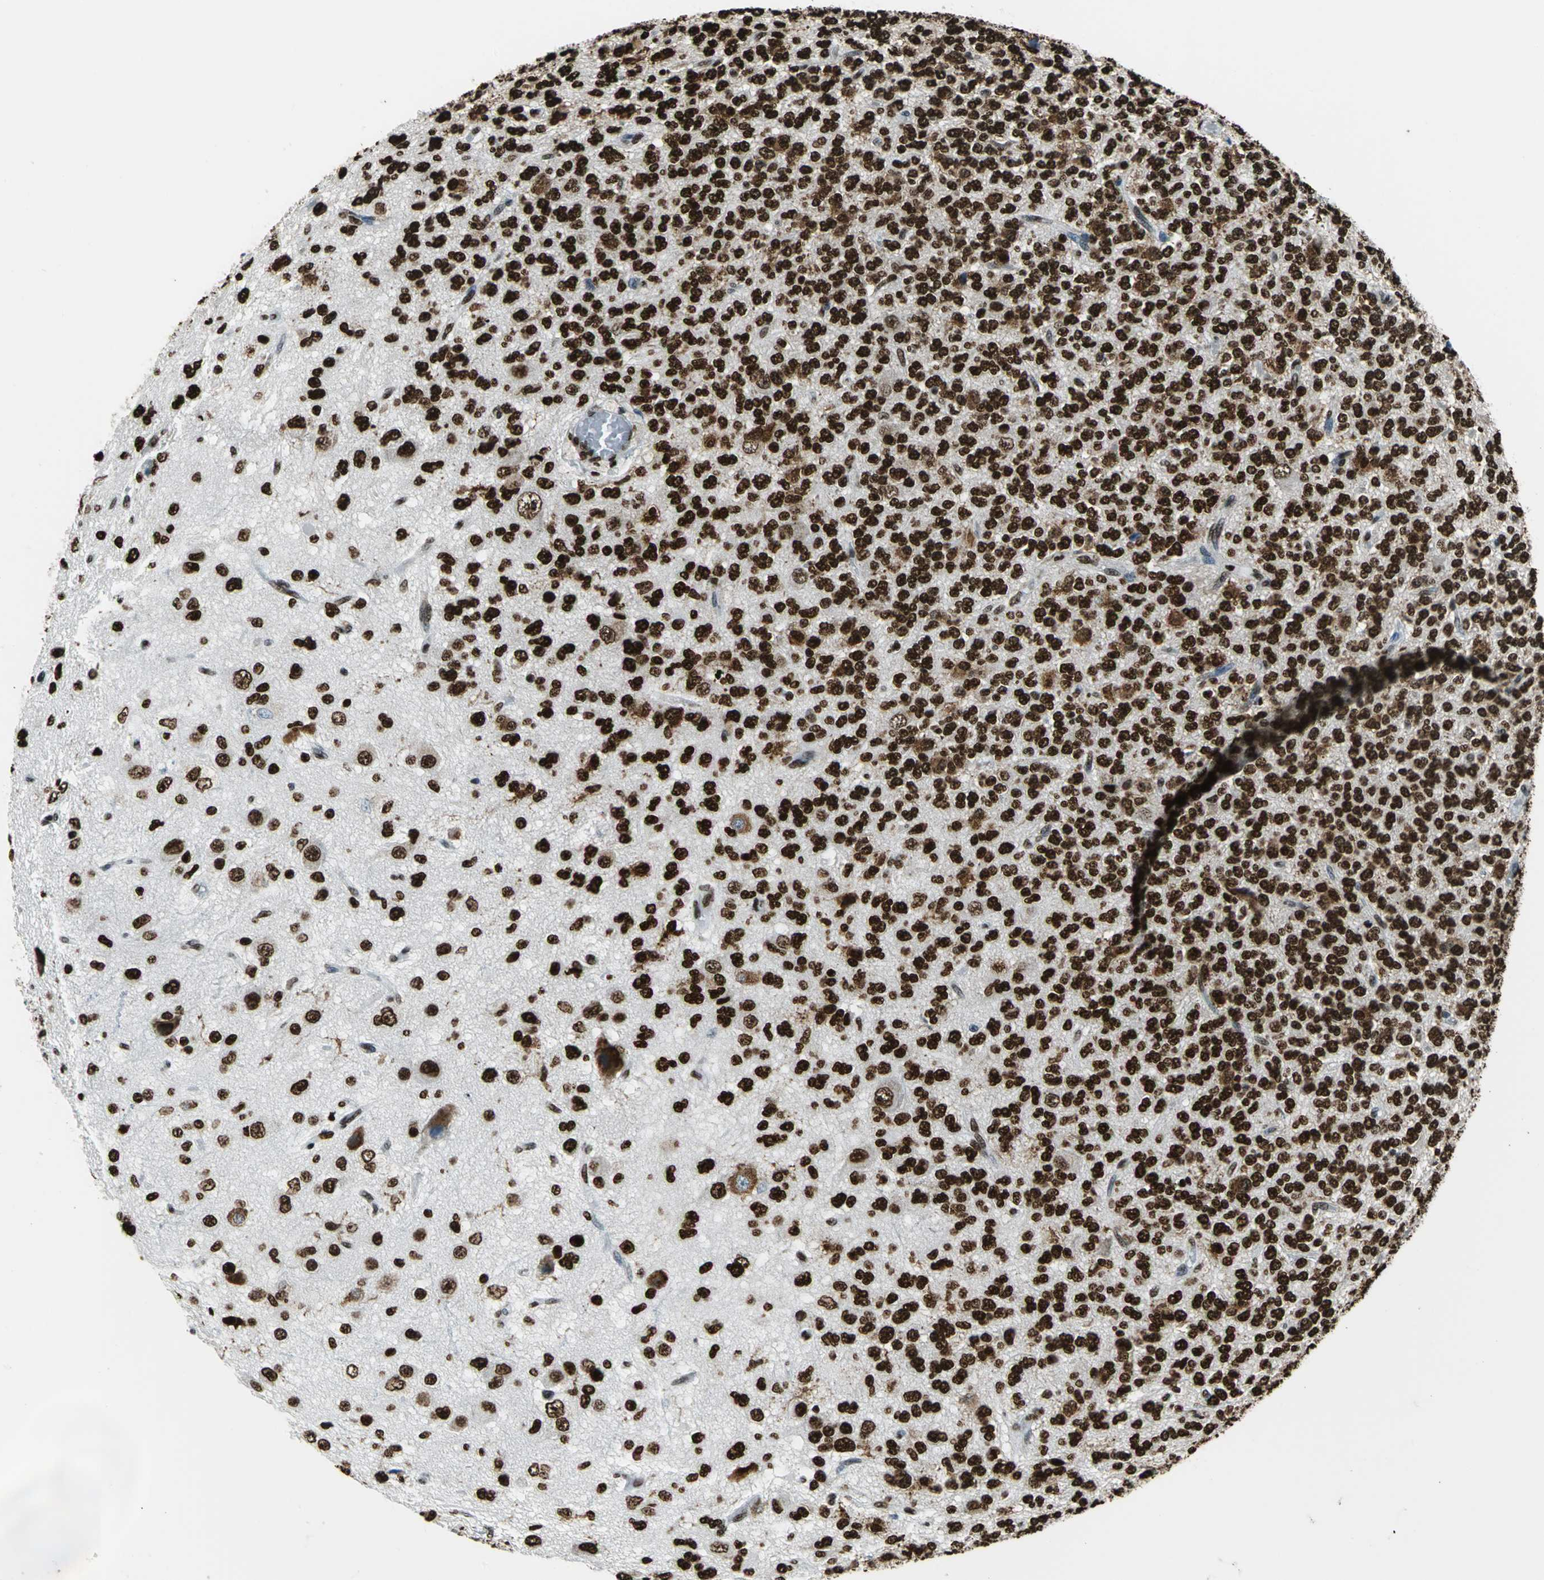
{"staining": {"intensity": "strong", "quantity": ">75%", "location": "nuclear"}, "tissue": "glioma", "cell_type": "Tumor cells", "image_type": "cancer", "snomed": [{"axis": "morphology", "description": "Glioma, malignant, High grade"}, {"axis": "topography", "description": "pancreas cauda"}], "caption": "This histopathology image reveals malignant glioma (high-grade) stained with IHC to label a protein in brown. The nuclear of tumor cells show strong positivity for the protein. Nuclei are counter-stained blue.", "gene": "APEX1", "patient": {"sex": "male", "age": 60}}